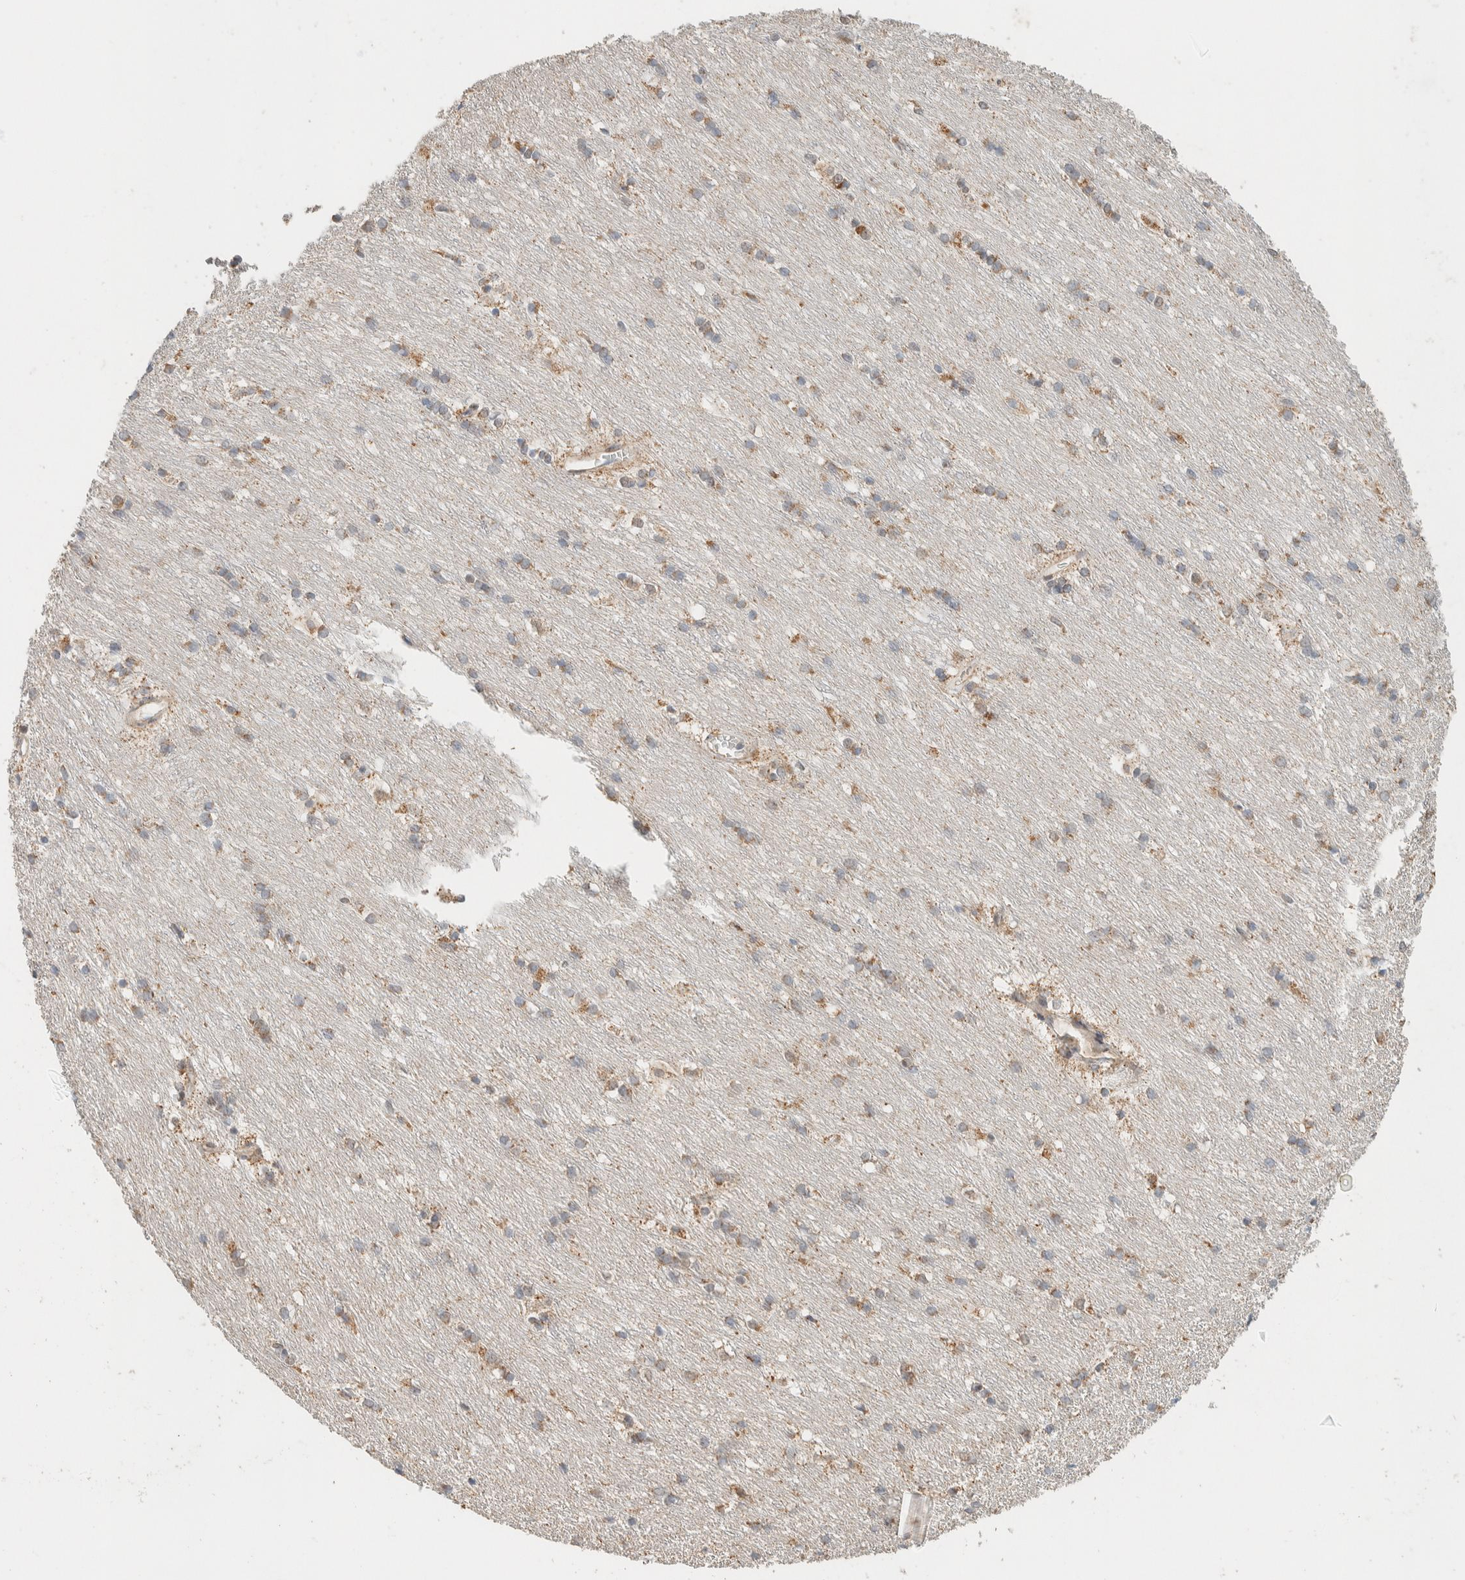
{"staining": {"intensity": "moderate", "quantity": "25%-75%", "location": "cytoplasmic/membranous"}, "tissue": "caudate", "cell_type": "Glial cells", "image_type": "normal", "snomed": [{"axis": "morphology", "description": "Normal tissue, NOS"}, {"axis": "topography", "description": "Lateral ventricle wall"}], "caption": "A micrograph of human caudate stained for a protein exhibits moderate cytoplasmic/membranous brown staining in glial cells.", "gene": "MRPL41", "patient": {"sex": "female", "age": 19}}